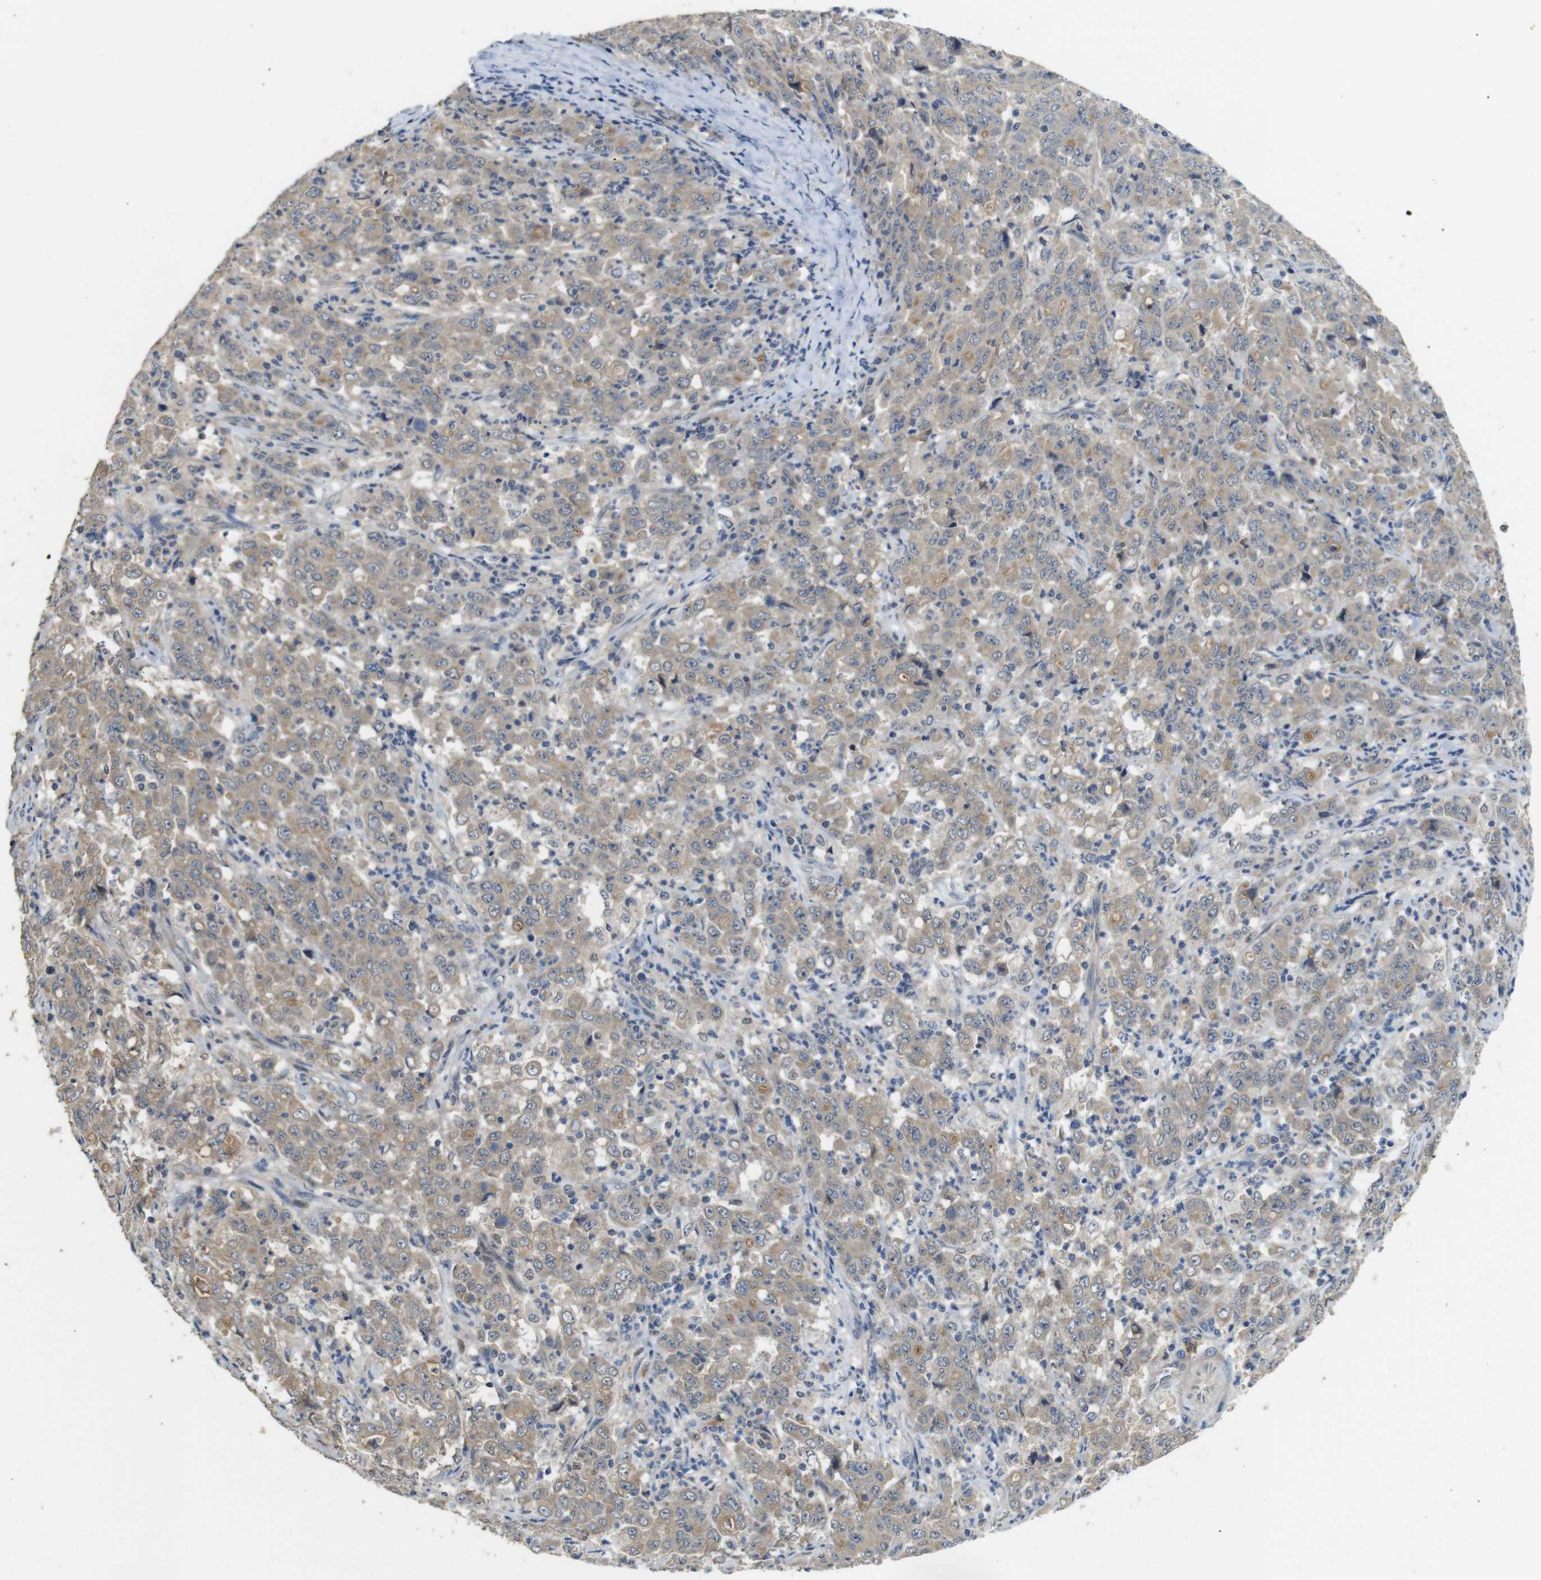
{"staining": {"intensity": "weak", "quantity": "25%-75%", "location": "cytoplasmic/membranous"}, "tissue": "stomach cancer", "cell_type": "Tumor cells", "image_type": "cancer", "snomed": [{"axis": "morphology", "description": "Adenocarcinoma, NOS"}, {"axis": "topography", "description": "Stomach, lower"}], "caption": "An immunohistochemistry photomicrograph of neoplastic tissue is shown. Protein staining in brown highlights weak cytoplasmic/membranous positivity in stomach cancer within tumor cells.", "gene": "CDC34", "patient": {"sex": "female", "age": 71}}